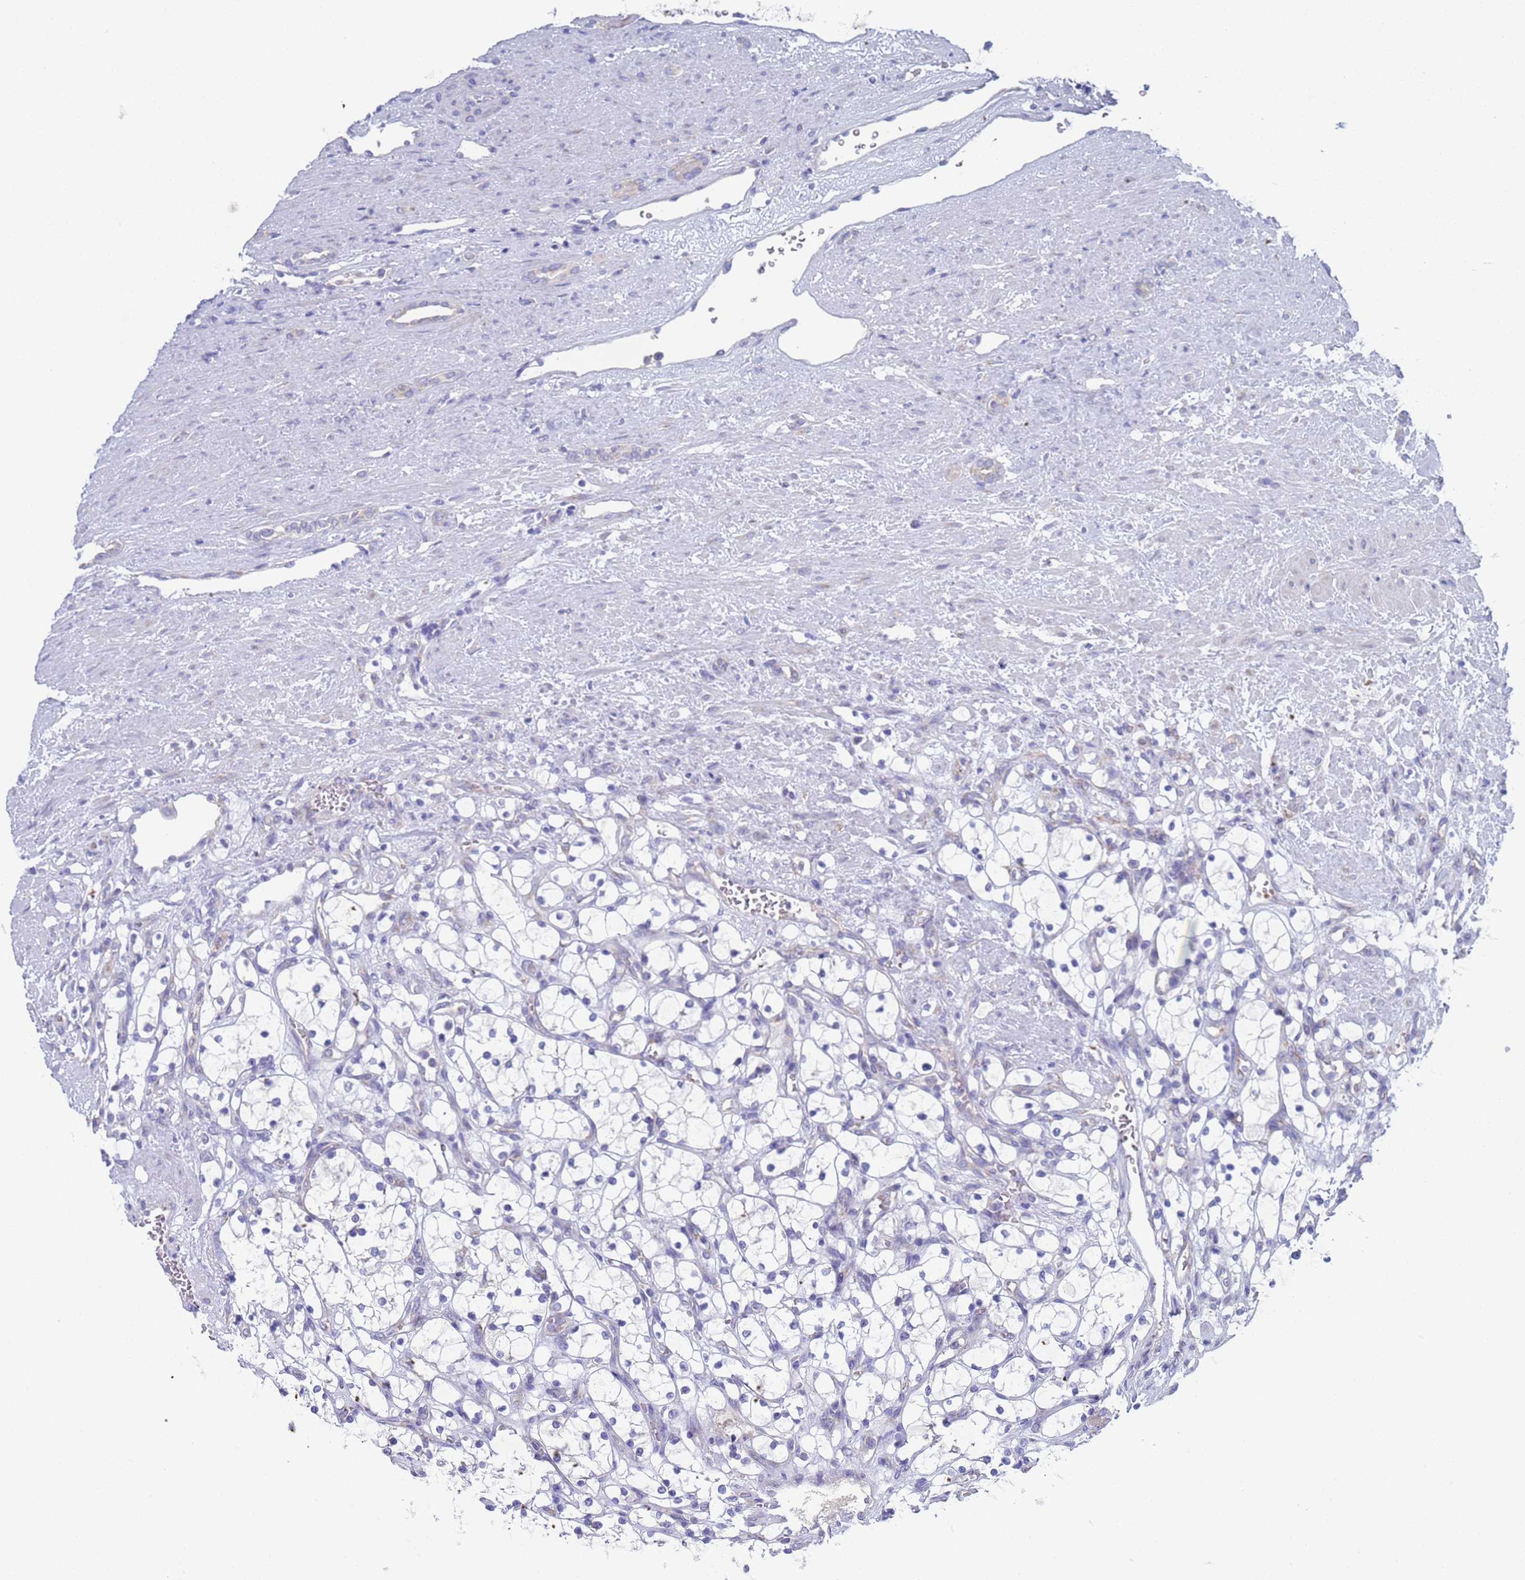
{"staining": {"intensity": "negative", "quantity": "none", "location": "none"}, "tissue": "renal cancer", "cell_type": "Tumor cells", "image_type": "cancer", "snomed": [{"axis": "morphology", "description": "Adenocarcinoma, NOS"}, {"axis": "topography", "description": "Kidney"}], "caption": "Tumor cells show no significant expression in renal cancer.", "gene": "PET117", "patient": {"sex": "female", "age": 69}}